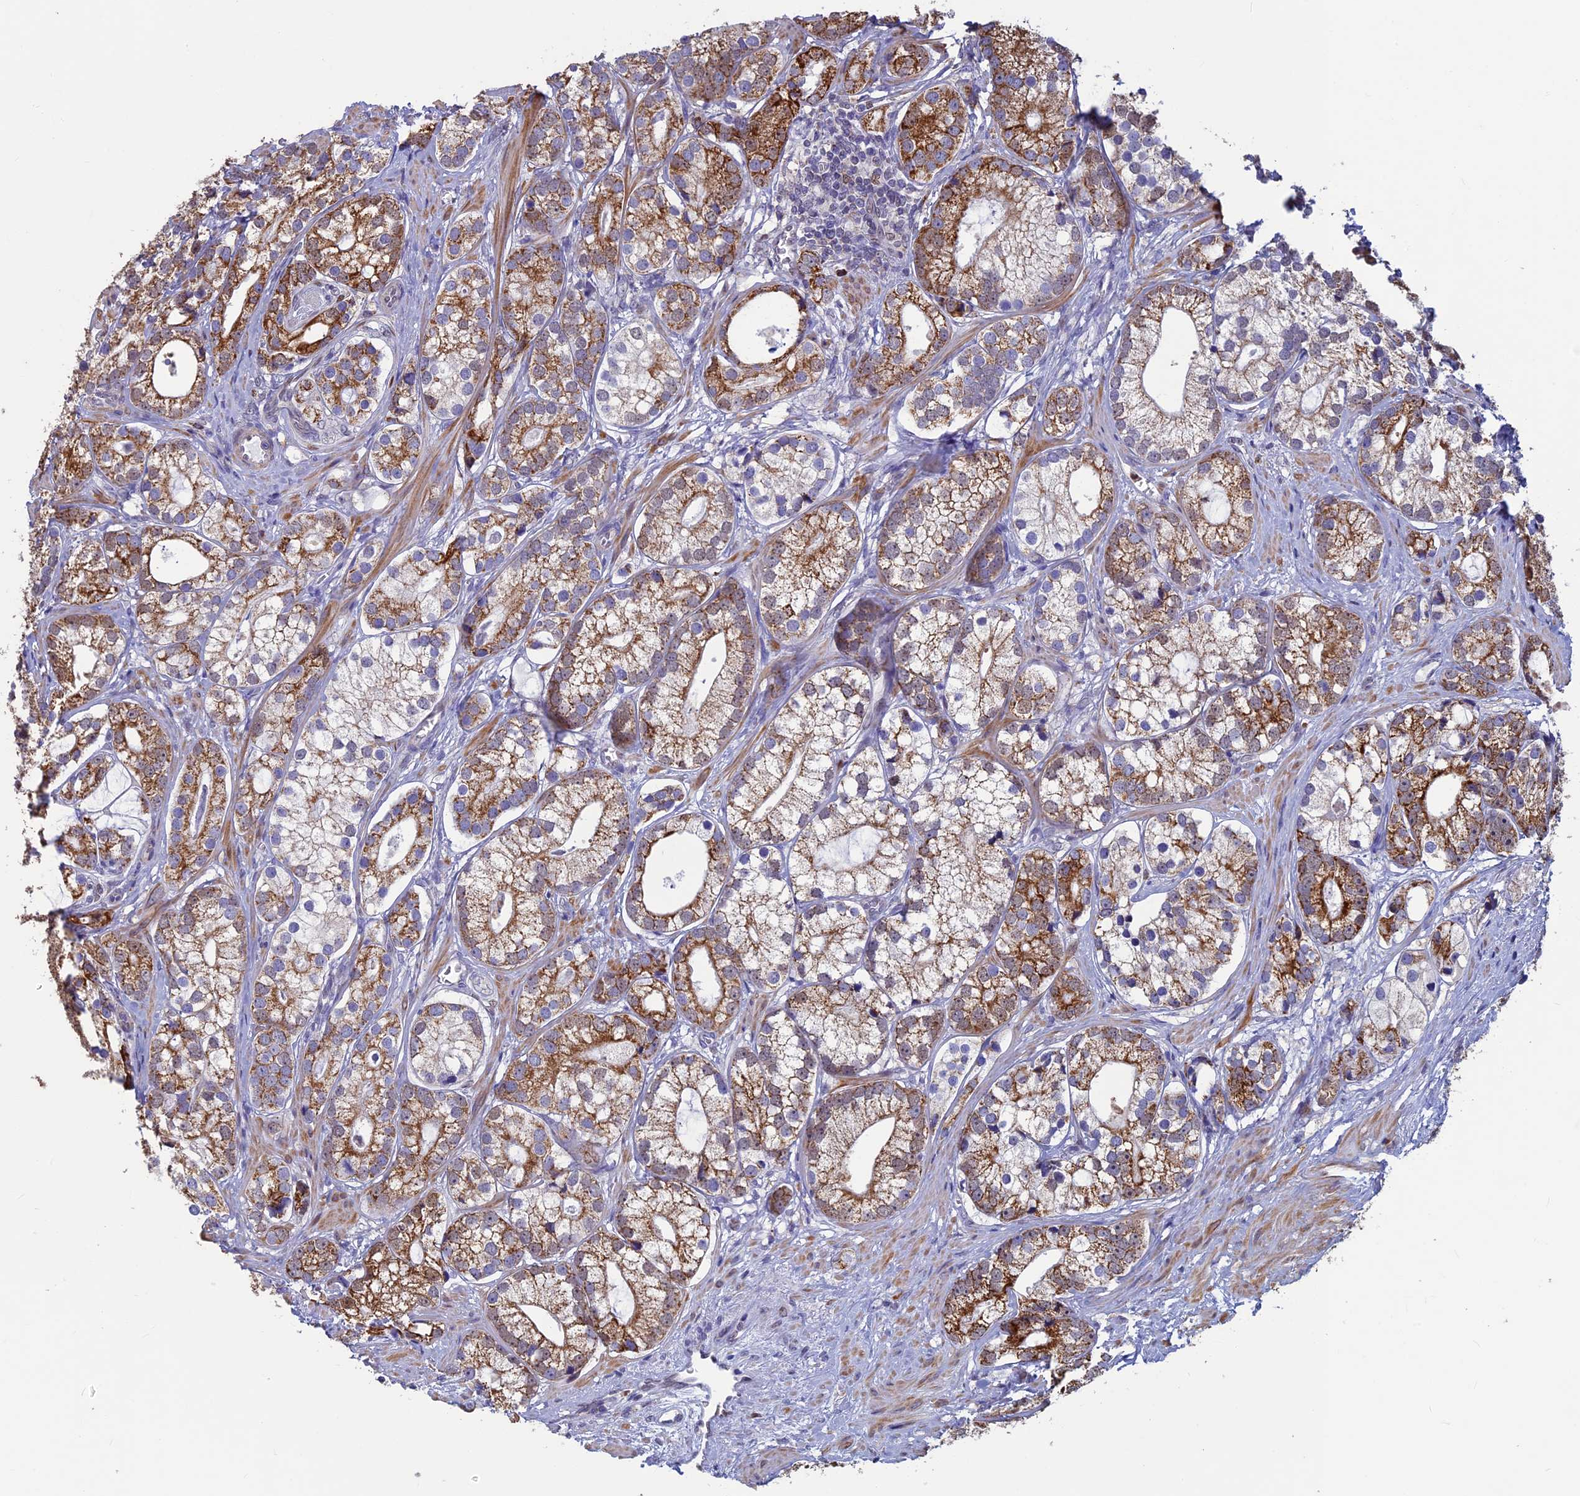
{"staining": {"intensity": "strong", "quantity": "25%-75%", "location": "cytoplasmic/membranous"}, "tissue": "prostate cancer", "cell_type": "Tumor cells", "image_type": "cancer", "snomed": [{"axis": "morphology", "description": "Adenocarcinoma, High grade"}, {"axis": "topography", "description": "Prostate"}], "caption": "DAB (3,3'-diaminobenzidine) immunohistochemical staining of prostate cancer shows strong cytoplasmic/membranous protein positivity in approximately 25%-75% of tumor cells.", "gene": "ACSS1", "patient": {"sex": "male", "age": 75}}